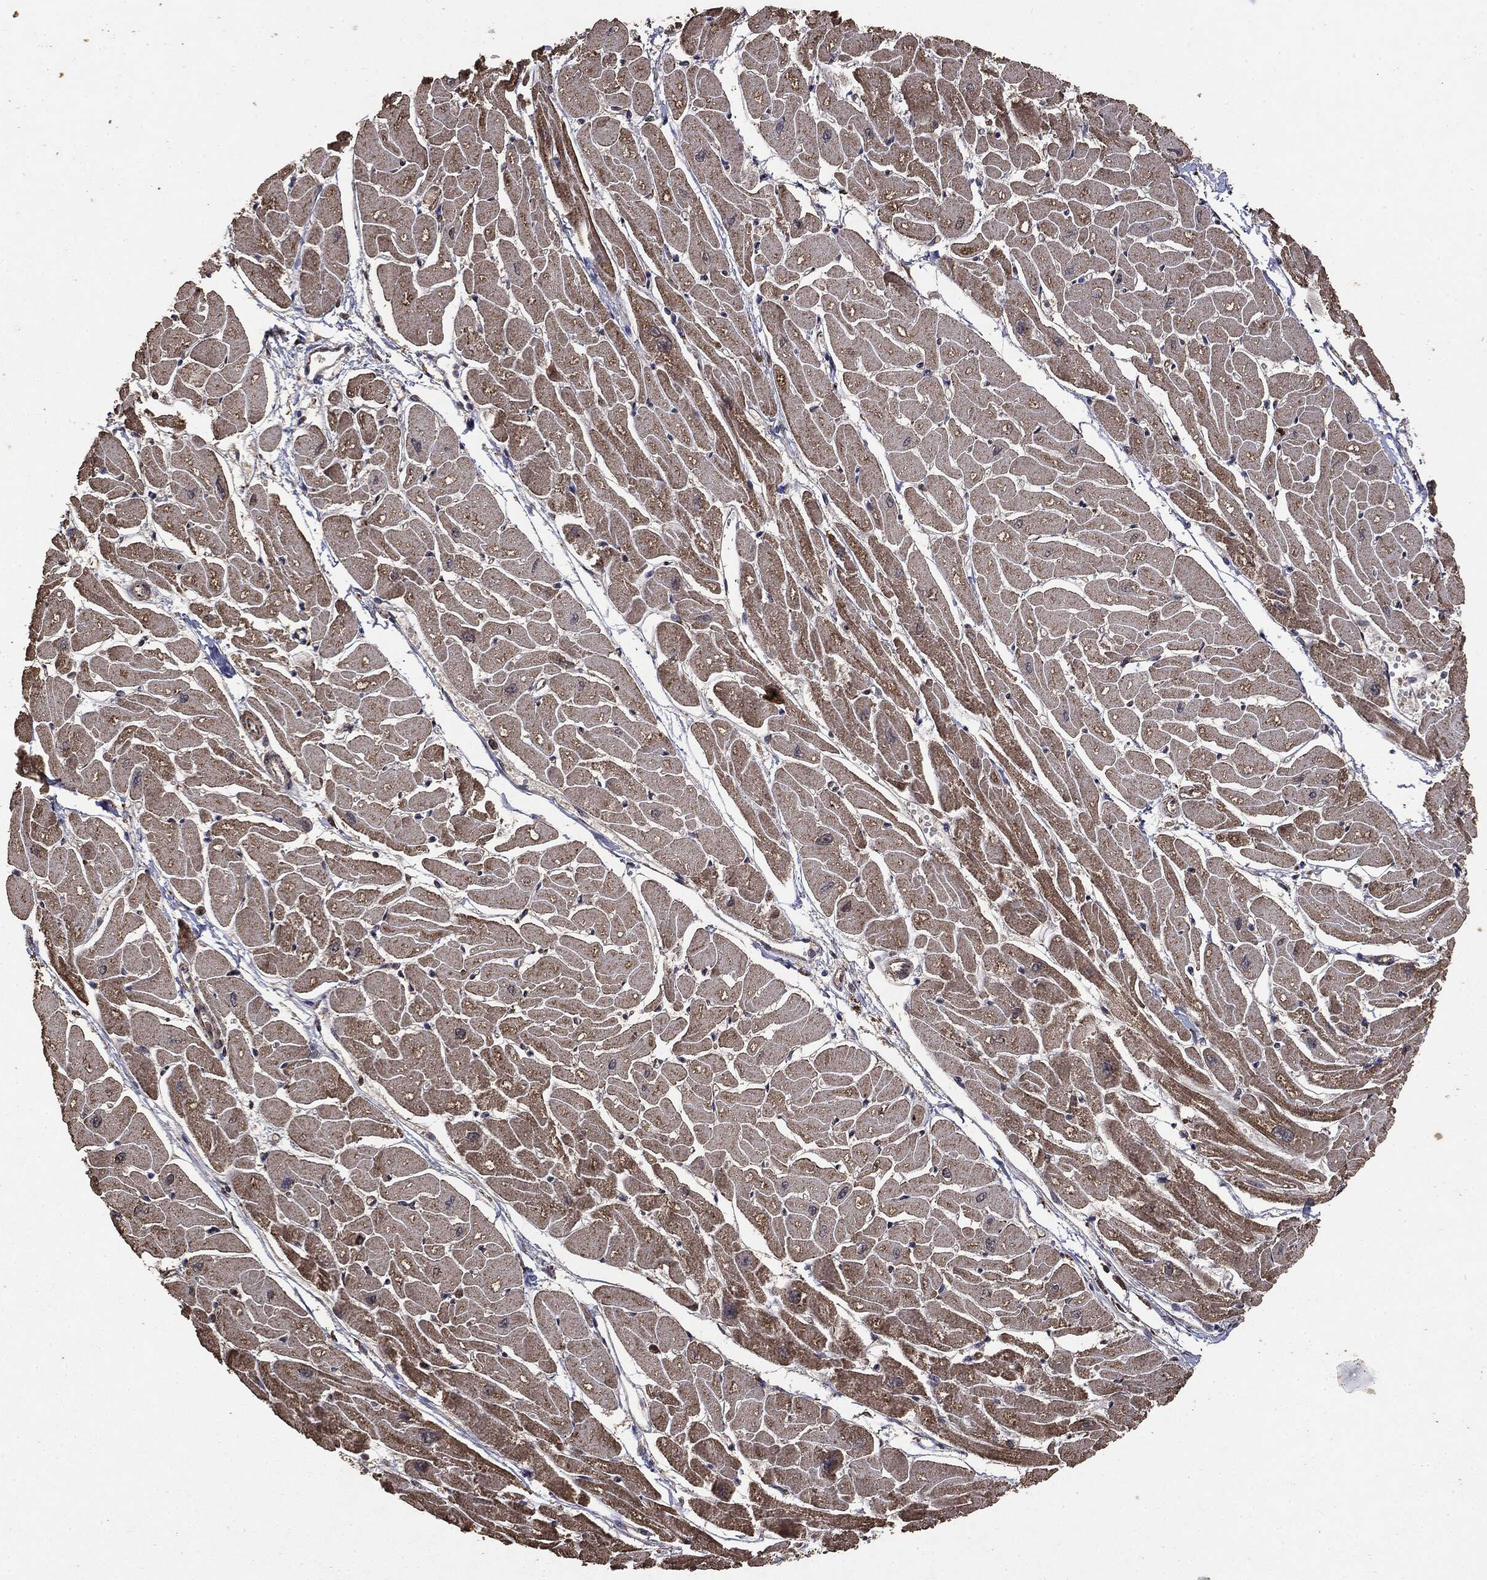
{"staining": {"intensity": "moderate", "quantity": ">75%", "location": "cytoplasmic/membranous"}, "tissue": "heart muscle", "cell_type": "Cardiomyocytes", "image_type": "normal", "snomed": [{"axis": "morphology", "description": "Normal tissue, NOS"}, {"axis": "topography", "description": "Heart"}], "caption": "Moderate cytoplasmic/membranous protein staining is seen in approximately >75% of cardiomyocytes in heart muscle. (DAB IHC with brightfield microscopy, high magnification).", "gene": "MTOR", "patient": {"sex": "male", "age": 57}}